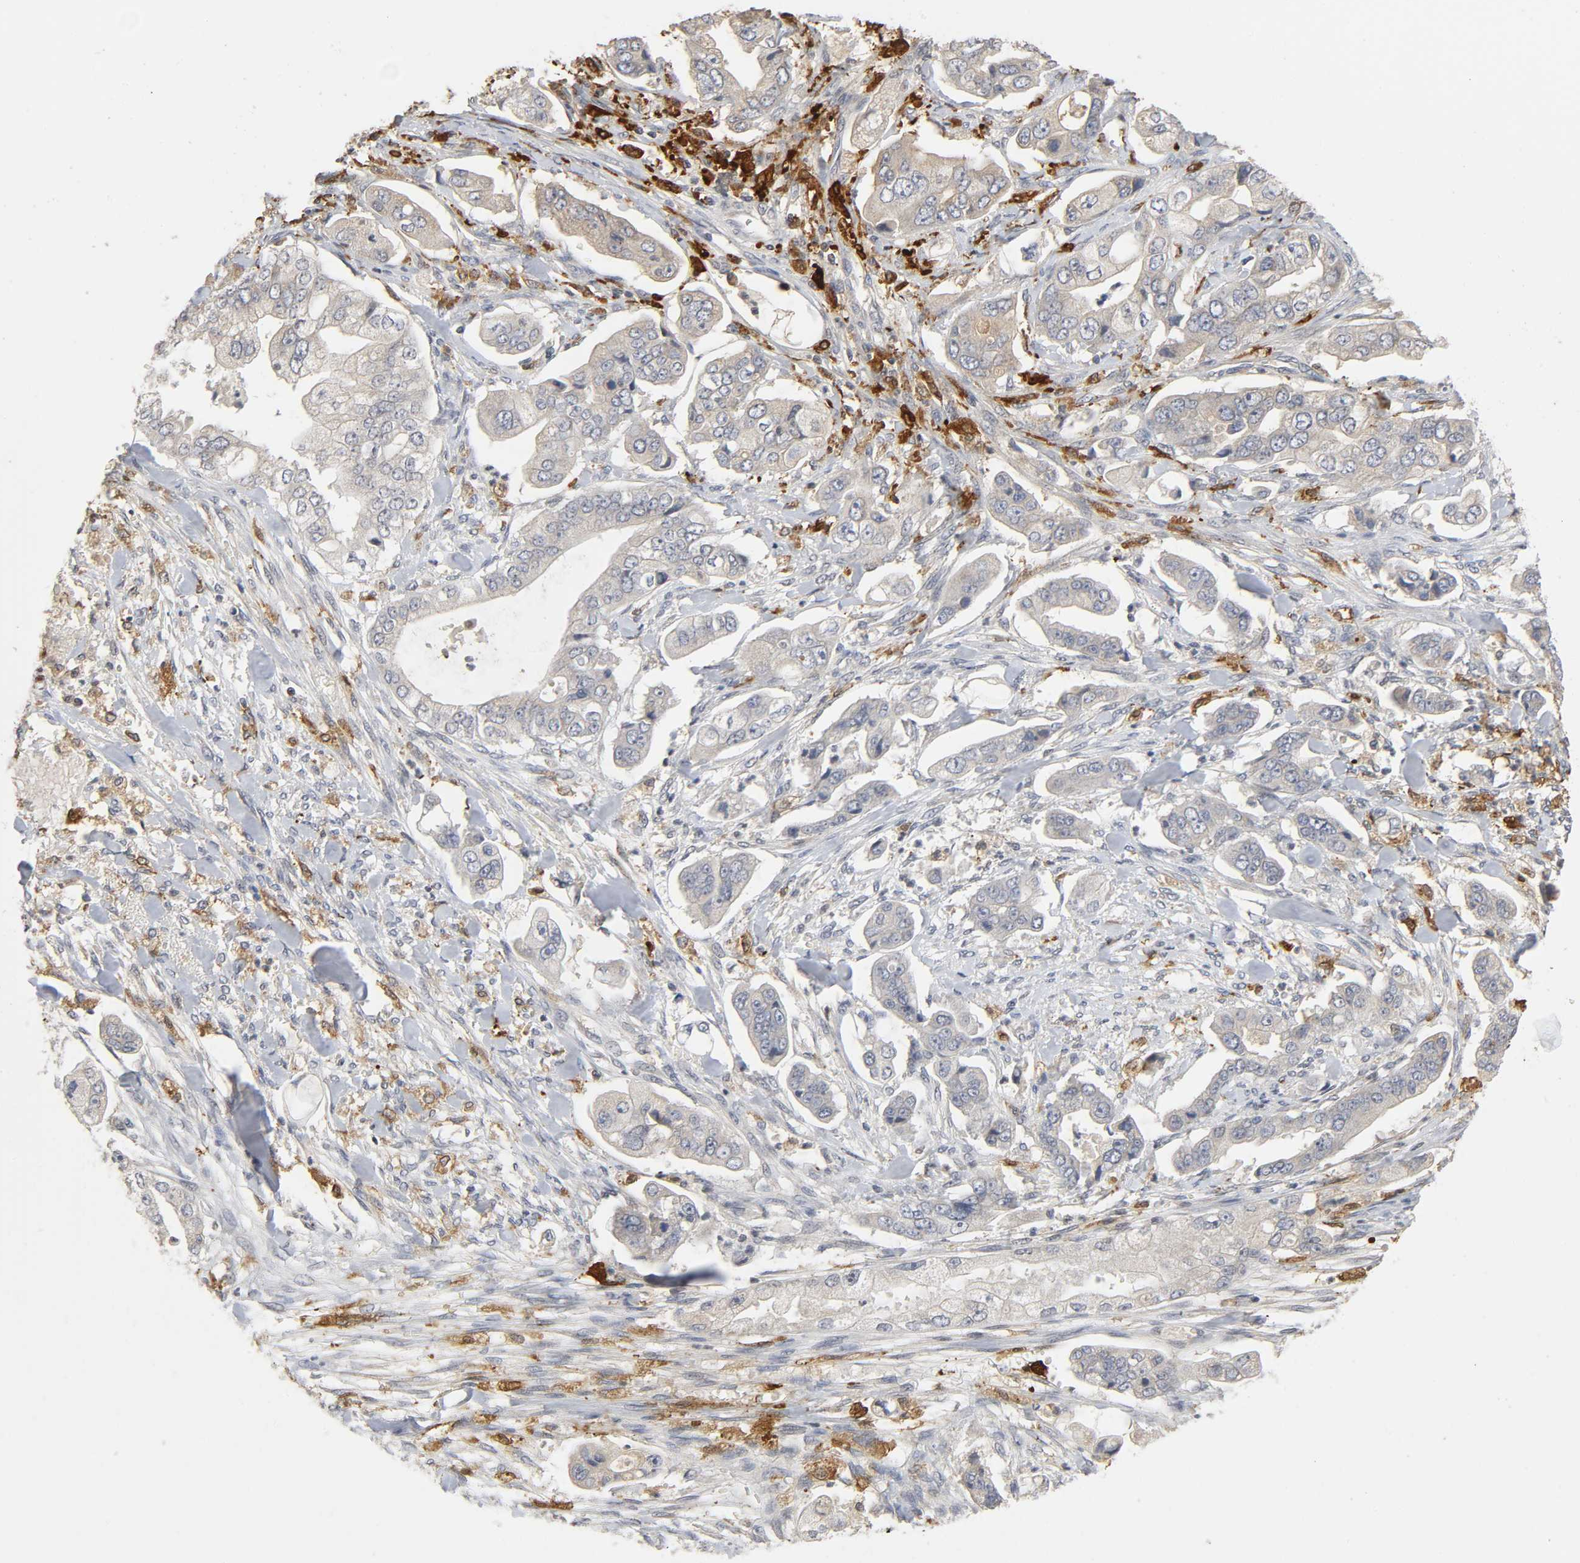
{"staining": {"intensity": "weak", "quantity": "<25%", "location": "nuclear"}, "tissue": "stomach cancer", "cell_type": "Tumor cells", "image_type": "cancer", "snomed": [{"axis": "morphology", "description": "Adenocarcinoma, NOS"}, {"axis": "topography", "description": "Stomach"}], "caption": "Immunohistochemical staining of stomach adenocarcinoma displays no significant positivity in tumor cells. Nuclei are stained in blue.", "gene": "KAT2B", "patient": {"sex": "male", "age": 62}}